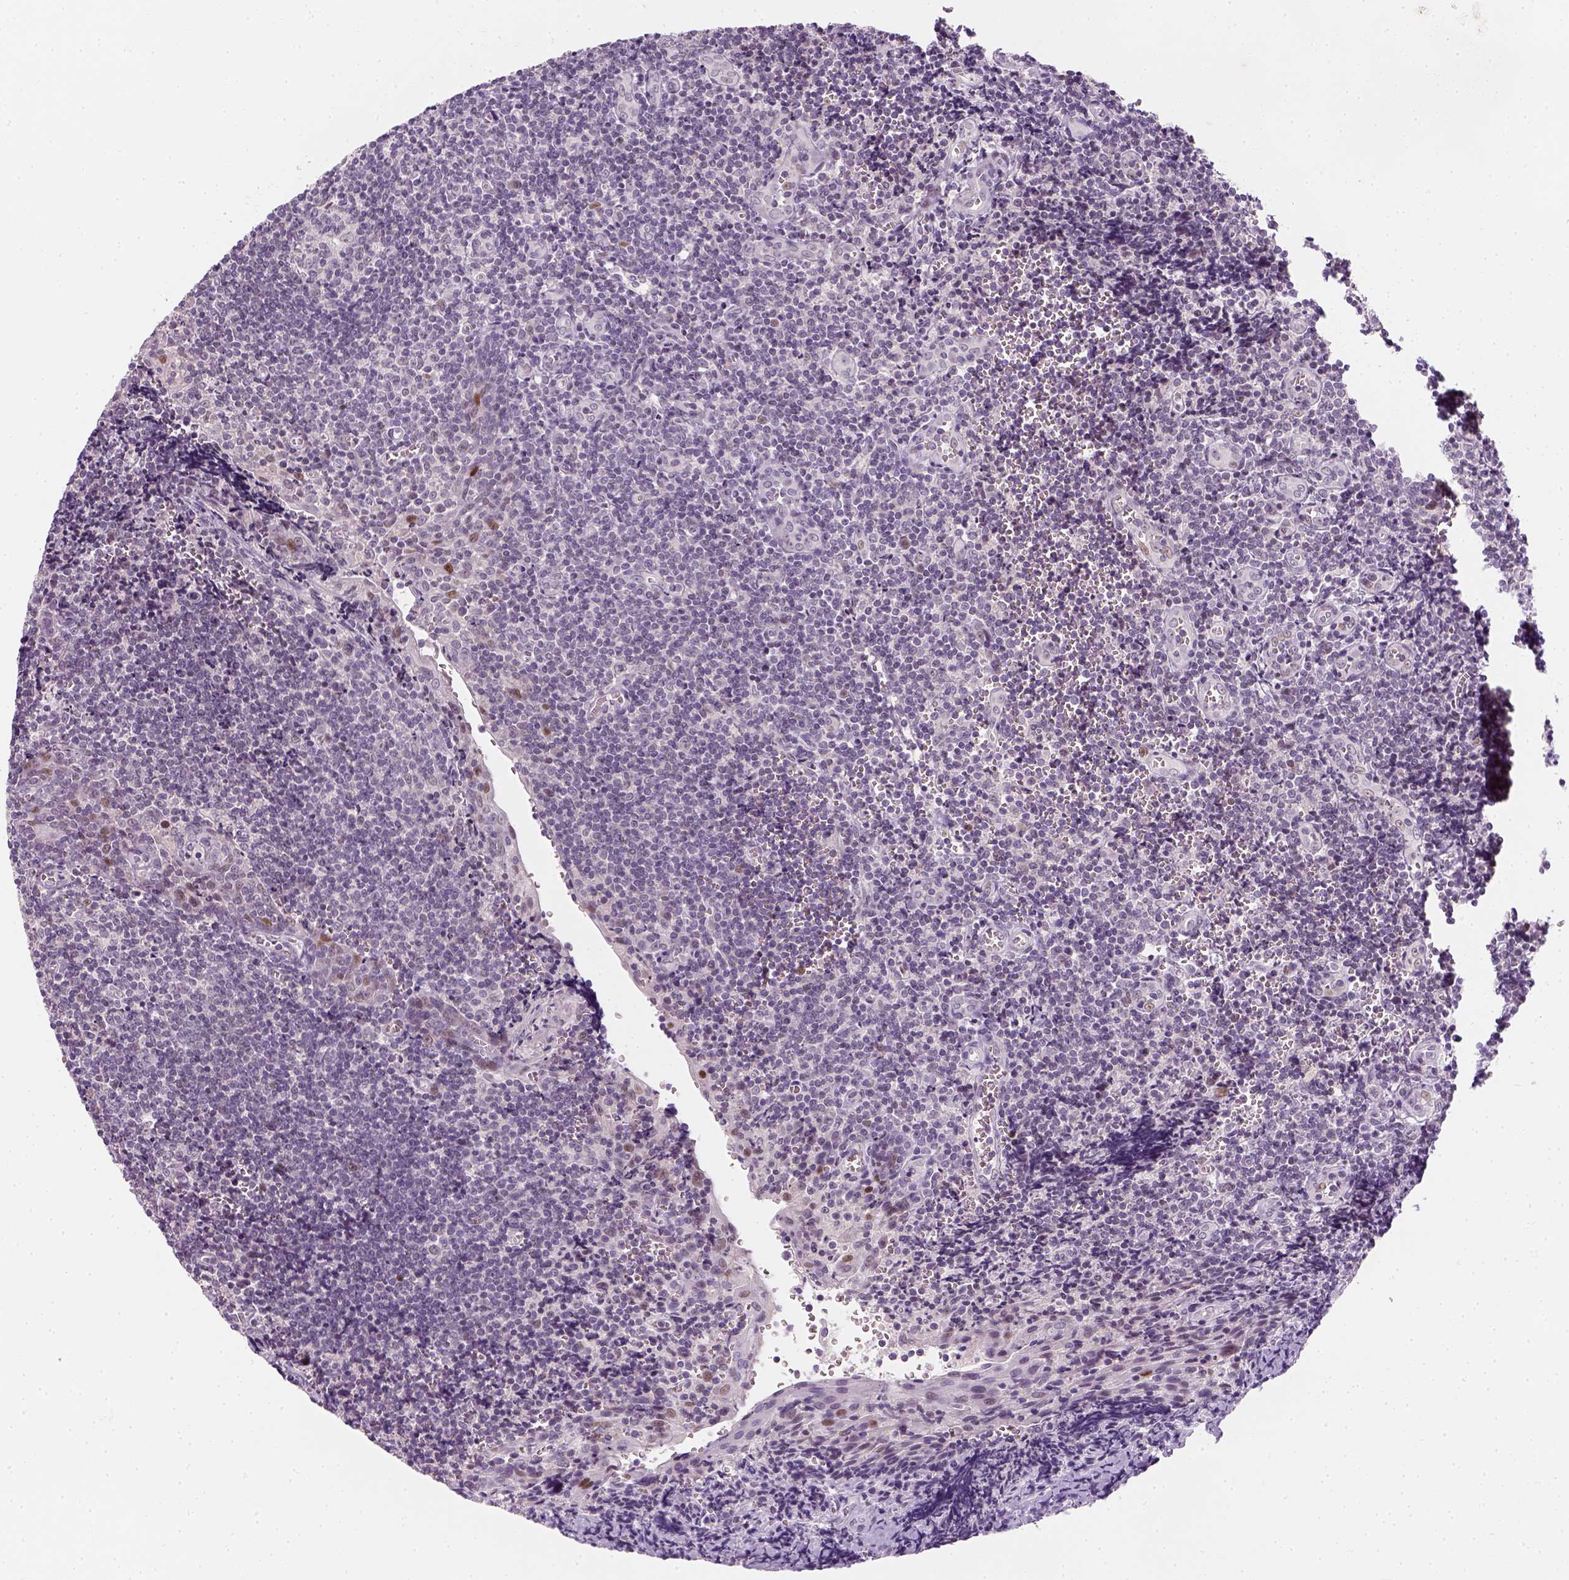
{"staining": {"intensity": "negative", "quantity": "none", "location": "none"}, "tissue": "tonsil", "cell_type": "Germinal center cells", "image_type": "normal", "snomed": [{"axis": "morphology", "description": "Normal tissue, NOS"}, {"axis": "morphology", "description": "Inflammation, NOS"}, {"axis": "topography", "description": "Tonsil"}], "caption": "Protein analysis of normal tonsil reveals no significant positivity in germinal center cells. The staining was performed using DAB to visualize the protein expression in brown, while the nuclei were stained in blue with hematoxylin (Magnification: 20x).", "gene": "TP53", "patient": {"sex": "female", "age": 31}}